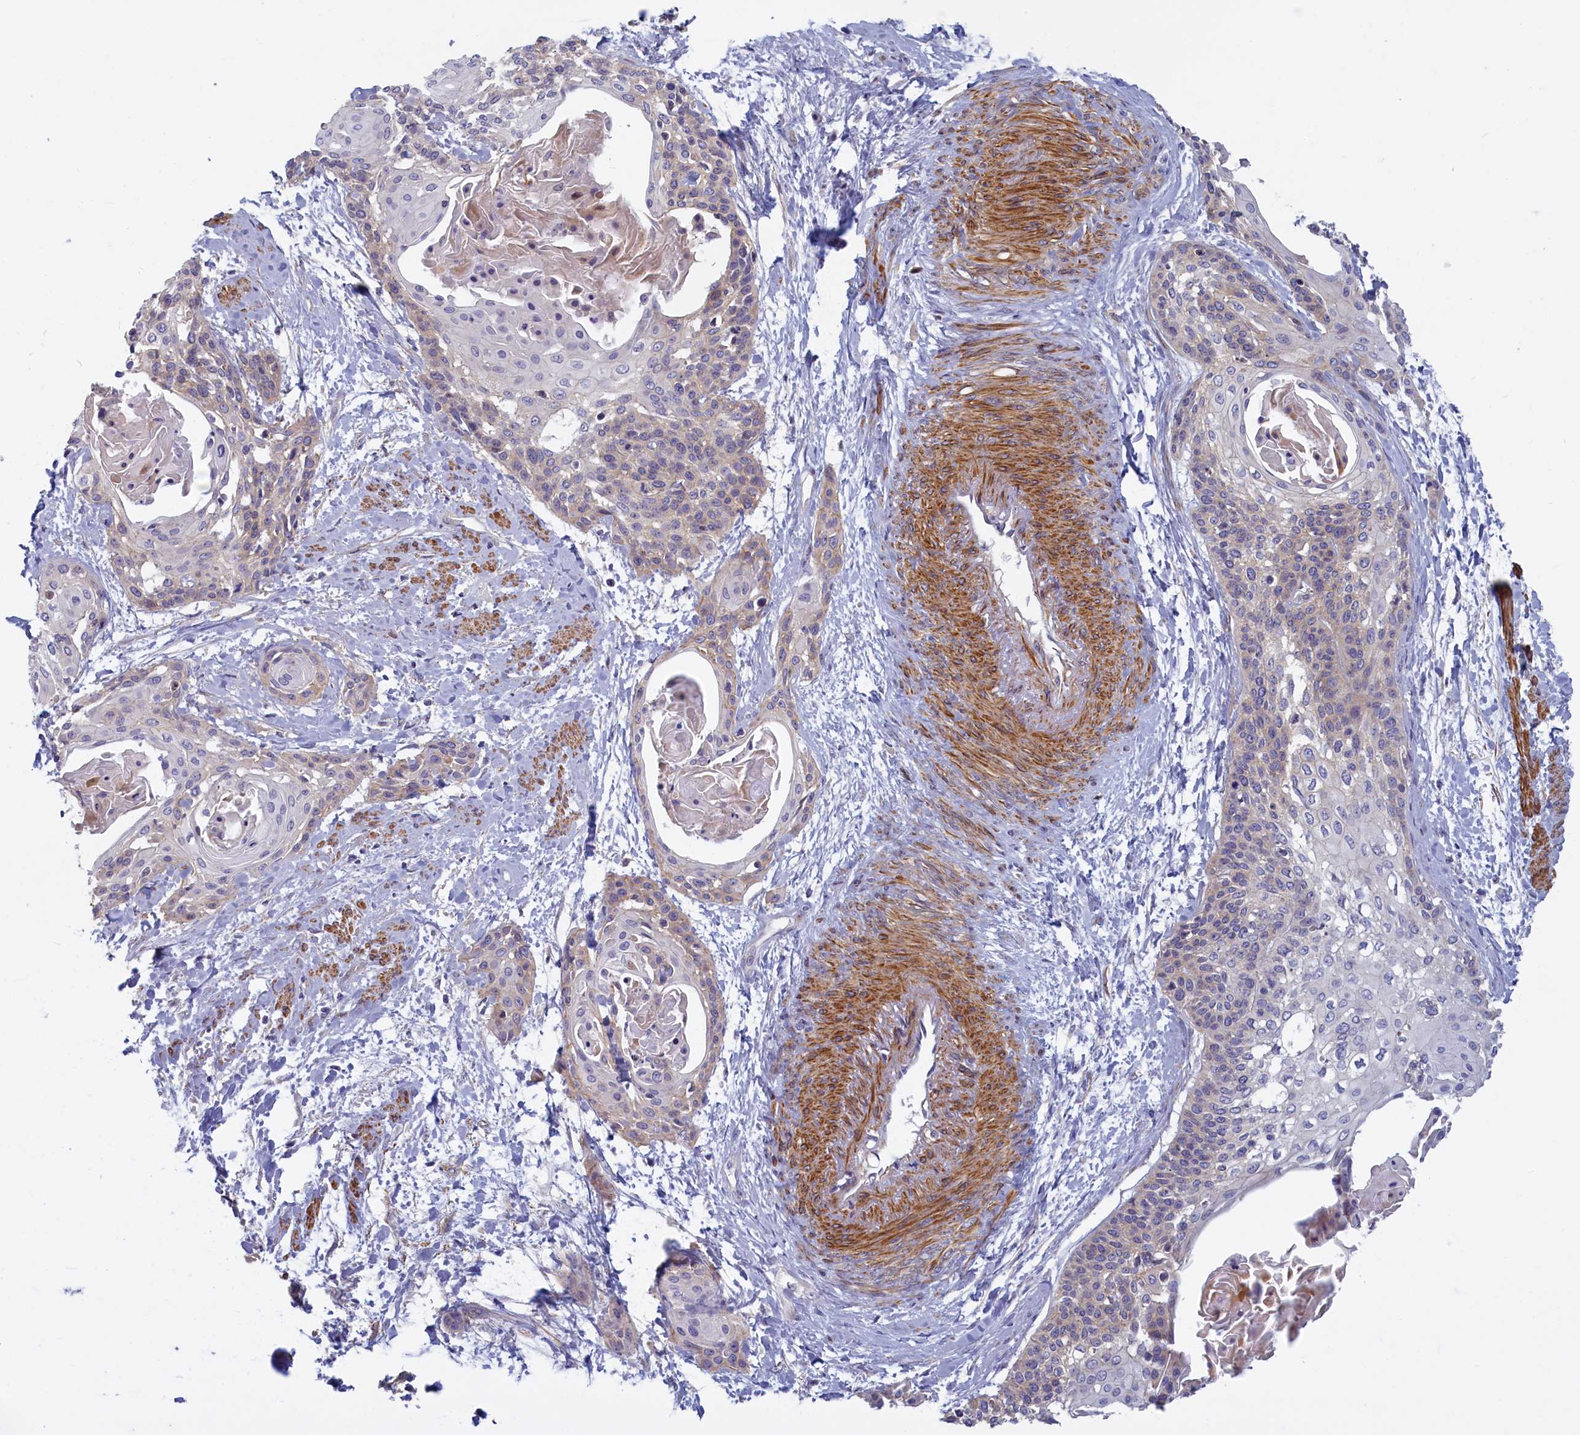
{"staining": {"intensity": "weak", "quantity": "<25%", "location": "cytoplasmic/membranous"}, "tissue": "cervical cancer", "cell_type": "Tumor cells", "image_type": "cancer", "snomed": [{"axis": "morphology", "description": "Squamous cell carcinoma, NOS"}, {"axis": "topography", "description": "Cervix"}], "caption": "Cervical squamous cell carcinoma stained for a protein using IHC demonstrates no expression tumor cells.", "gene": "TRPM4", "patient": {"sex": "female", "age": 57}}